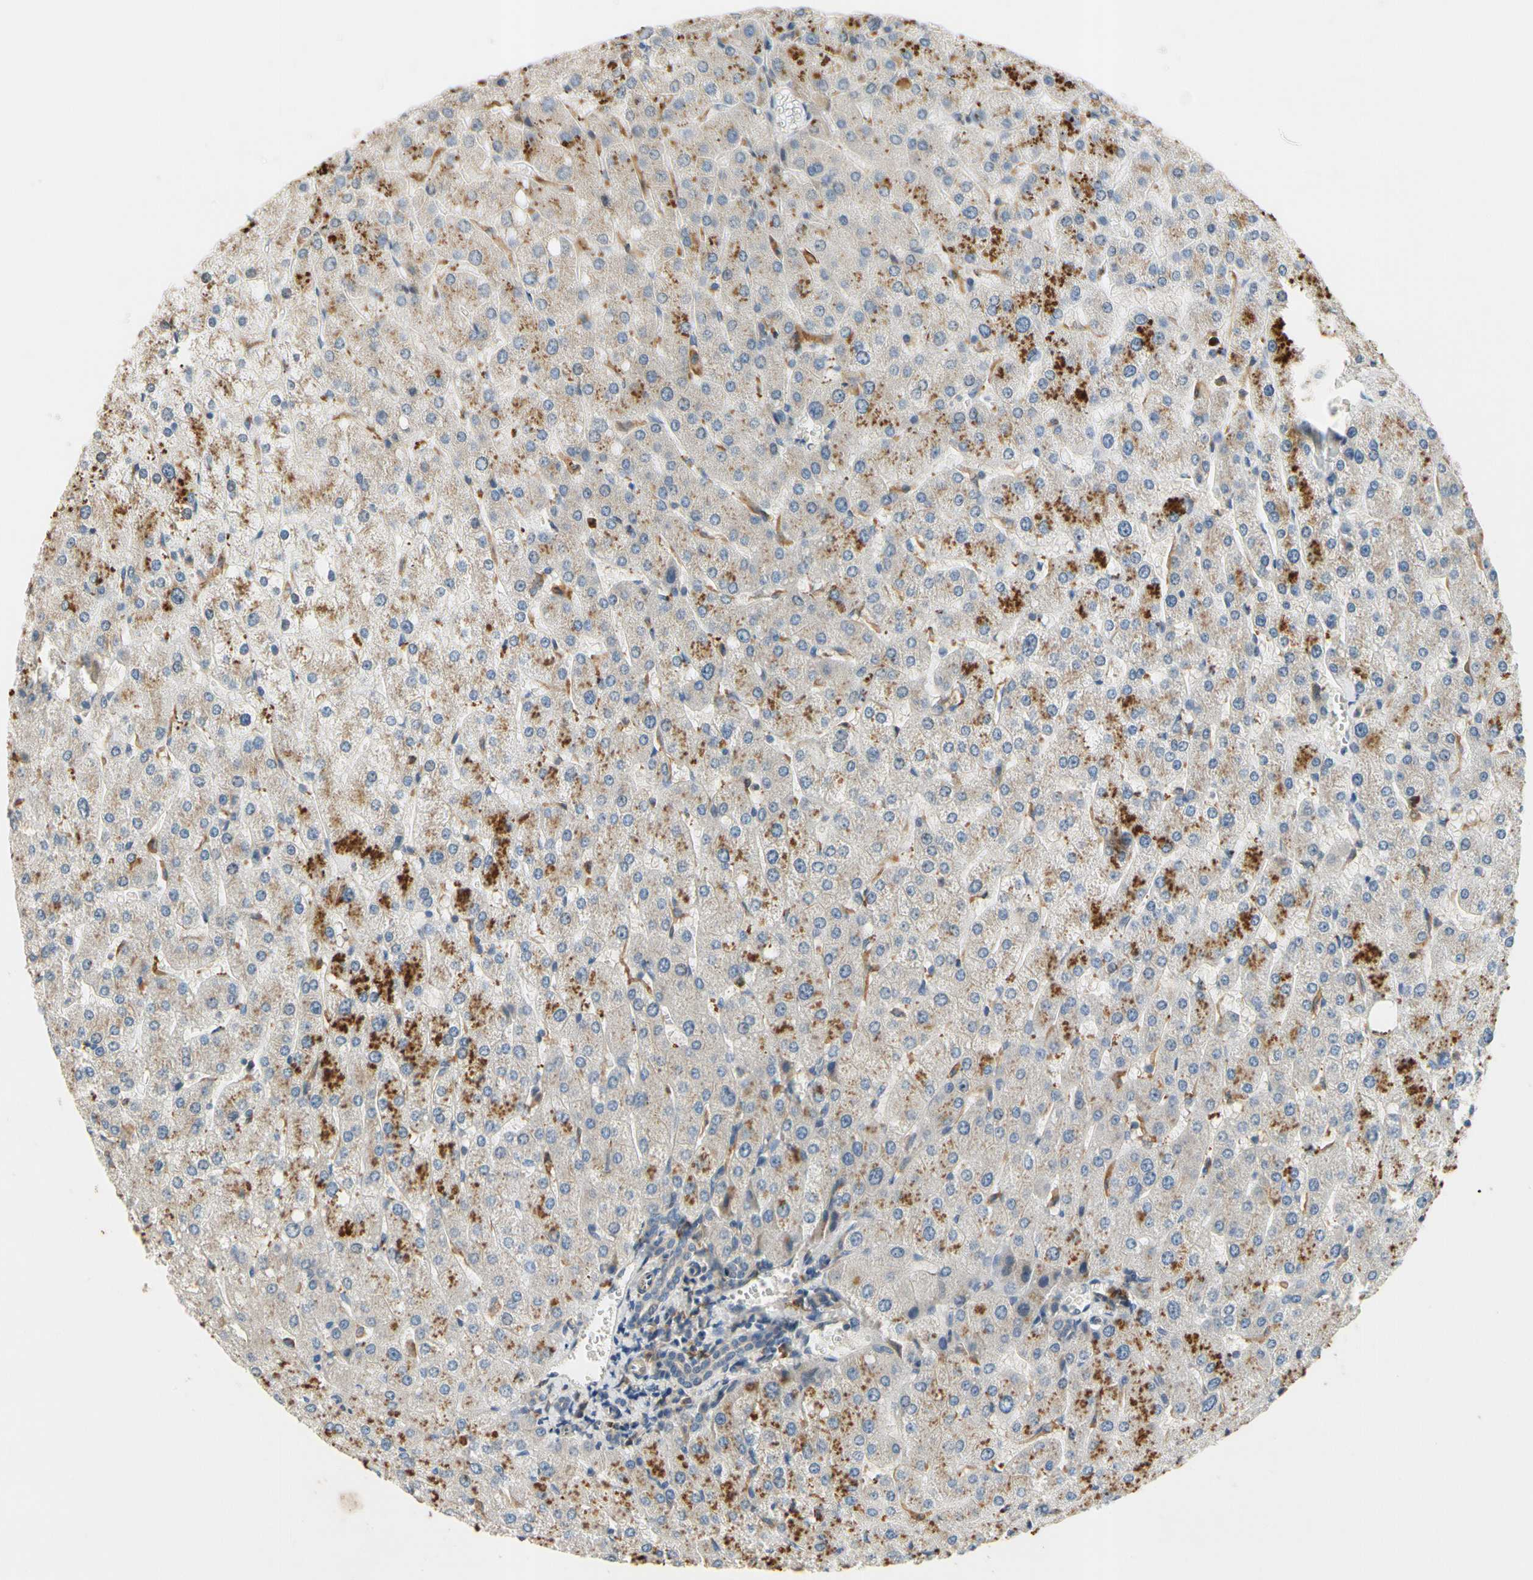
{"staining": {"intensity": "negative", "quantity": "none", "location": "none"}, "tissue": "liver", "cell_type": "Cholangiocytes", "image_type": "normal", "snomed": [{"axis": "morphology", "description": "Normal tissue, NOS"}, {"axis": "topography", "description": "Liver"}], "caption": "Liver stained for a protein using IHC reveals no expression cholangiocytes.", "gene": "SIGLEC5", "patient": {"sex": "male", "age": 55}}